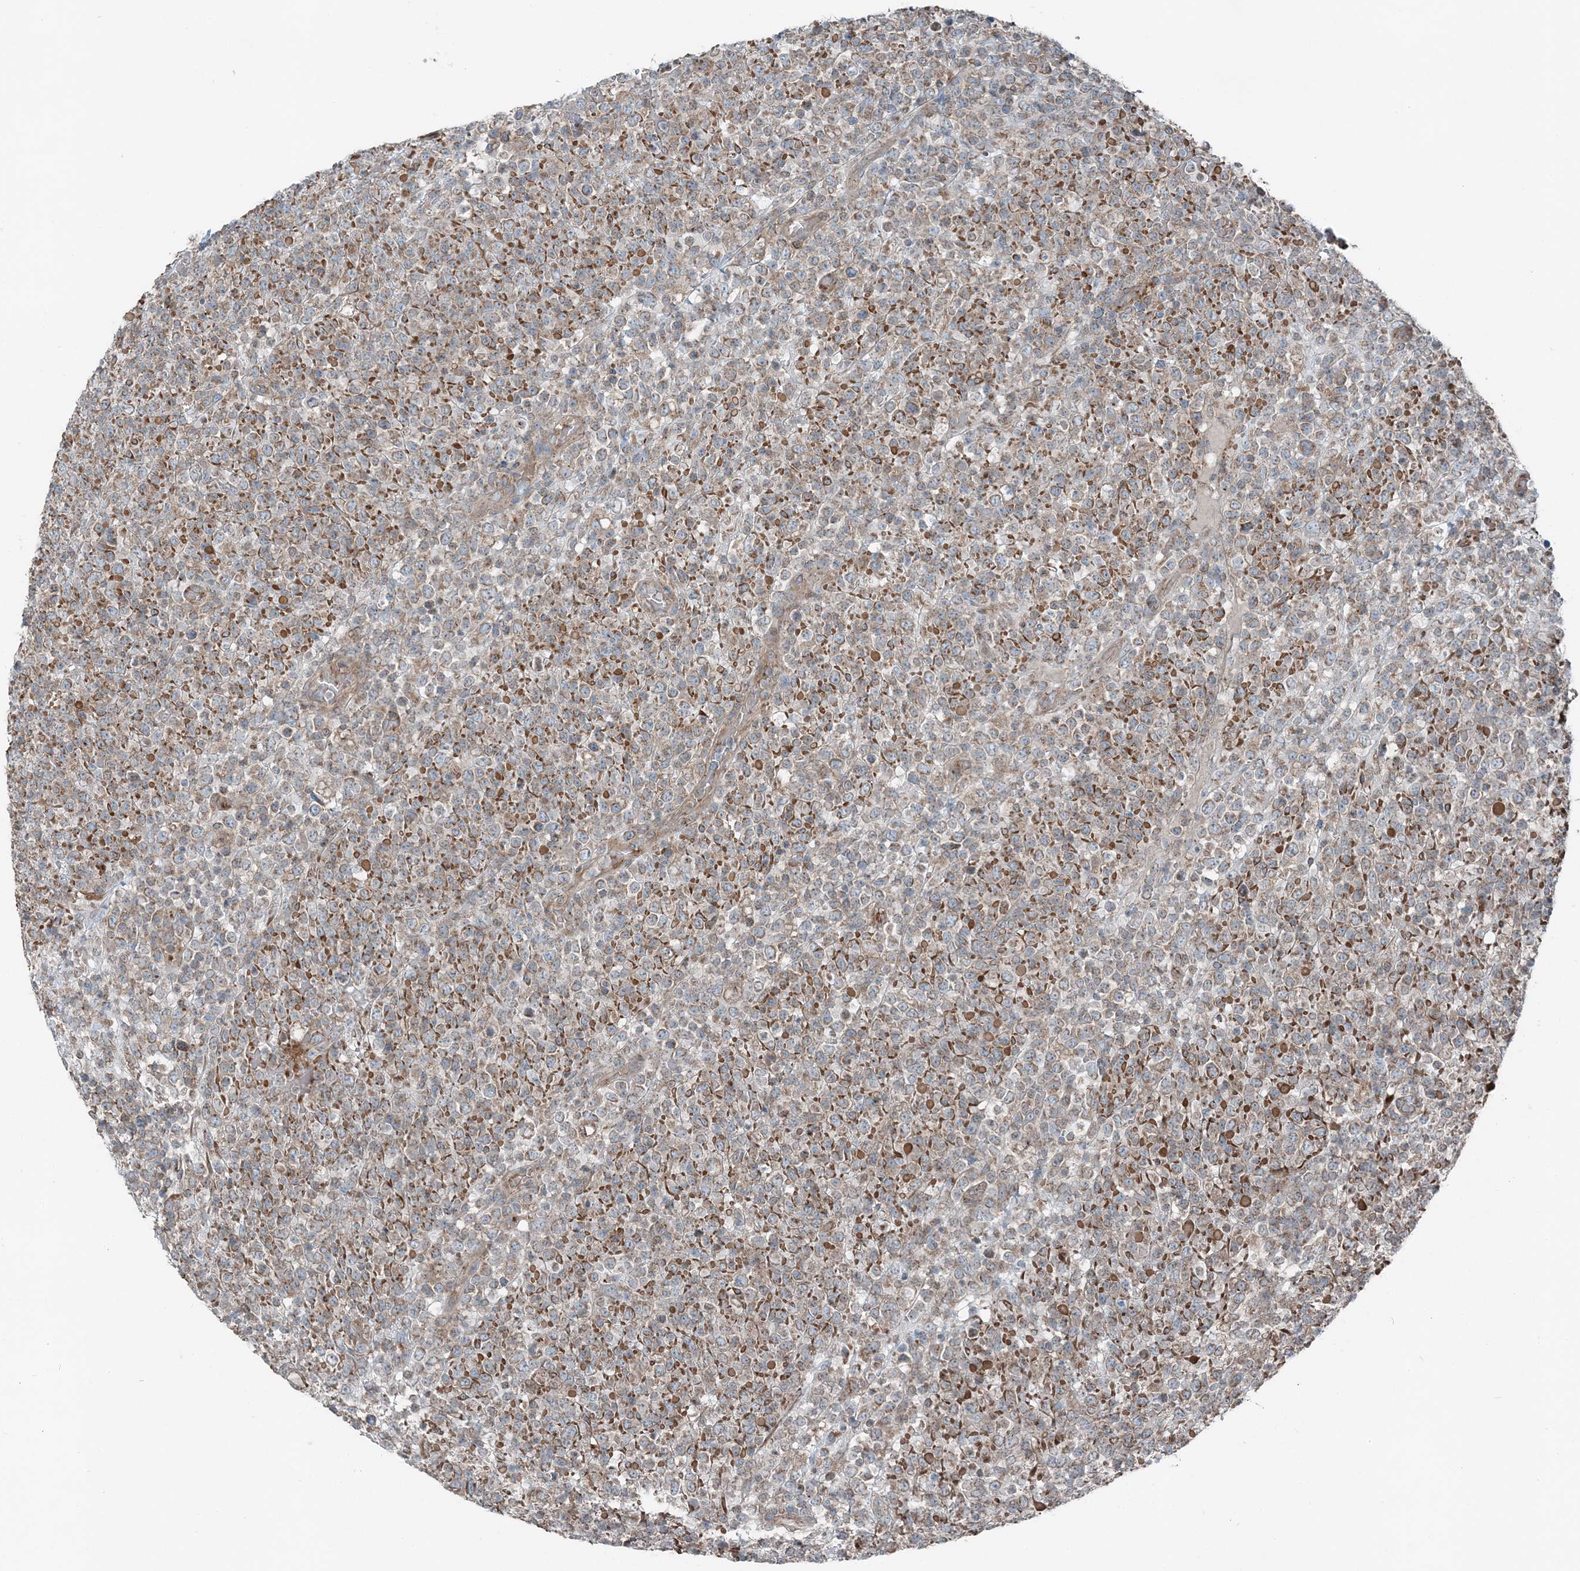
{"staining": {"intensity": "weak", "quantity": ">75%", "location": "cytoplasmic/membranous"}, "tissue": "lymphoma", "cell_type": "Tumor cells", "image_type": "cancer", "snomed": [{"axis": "morphology", "description": "Malignant lymphoma, non-Hodgkin's type, High grade"}, {"axis": "topography", "description": "Colon"}], "caption": "Protein expression analysis of human malignant lymphoma, non-Hodgkin's type (high-grade) reveals weak cytoplasmic/membranous positivity in about >75% of tumor cells. (DAB (3,3'-diaminobenzidine) IHC, brown staining for protein, blue staining for nuclei).", "gene": "KY", "patient": {"sex": "female", "age": 53}}